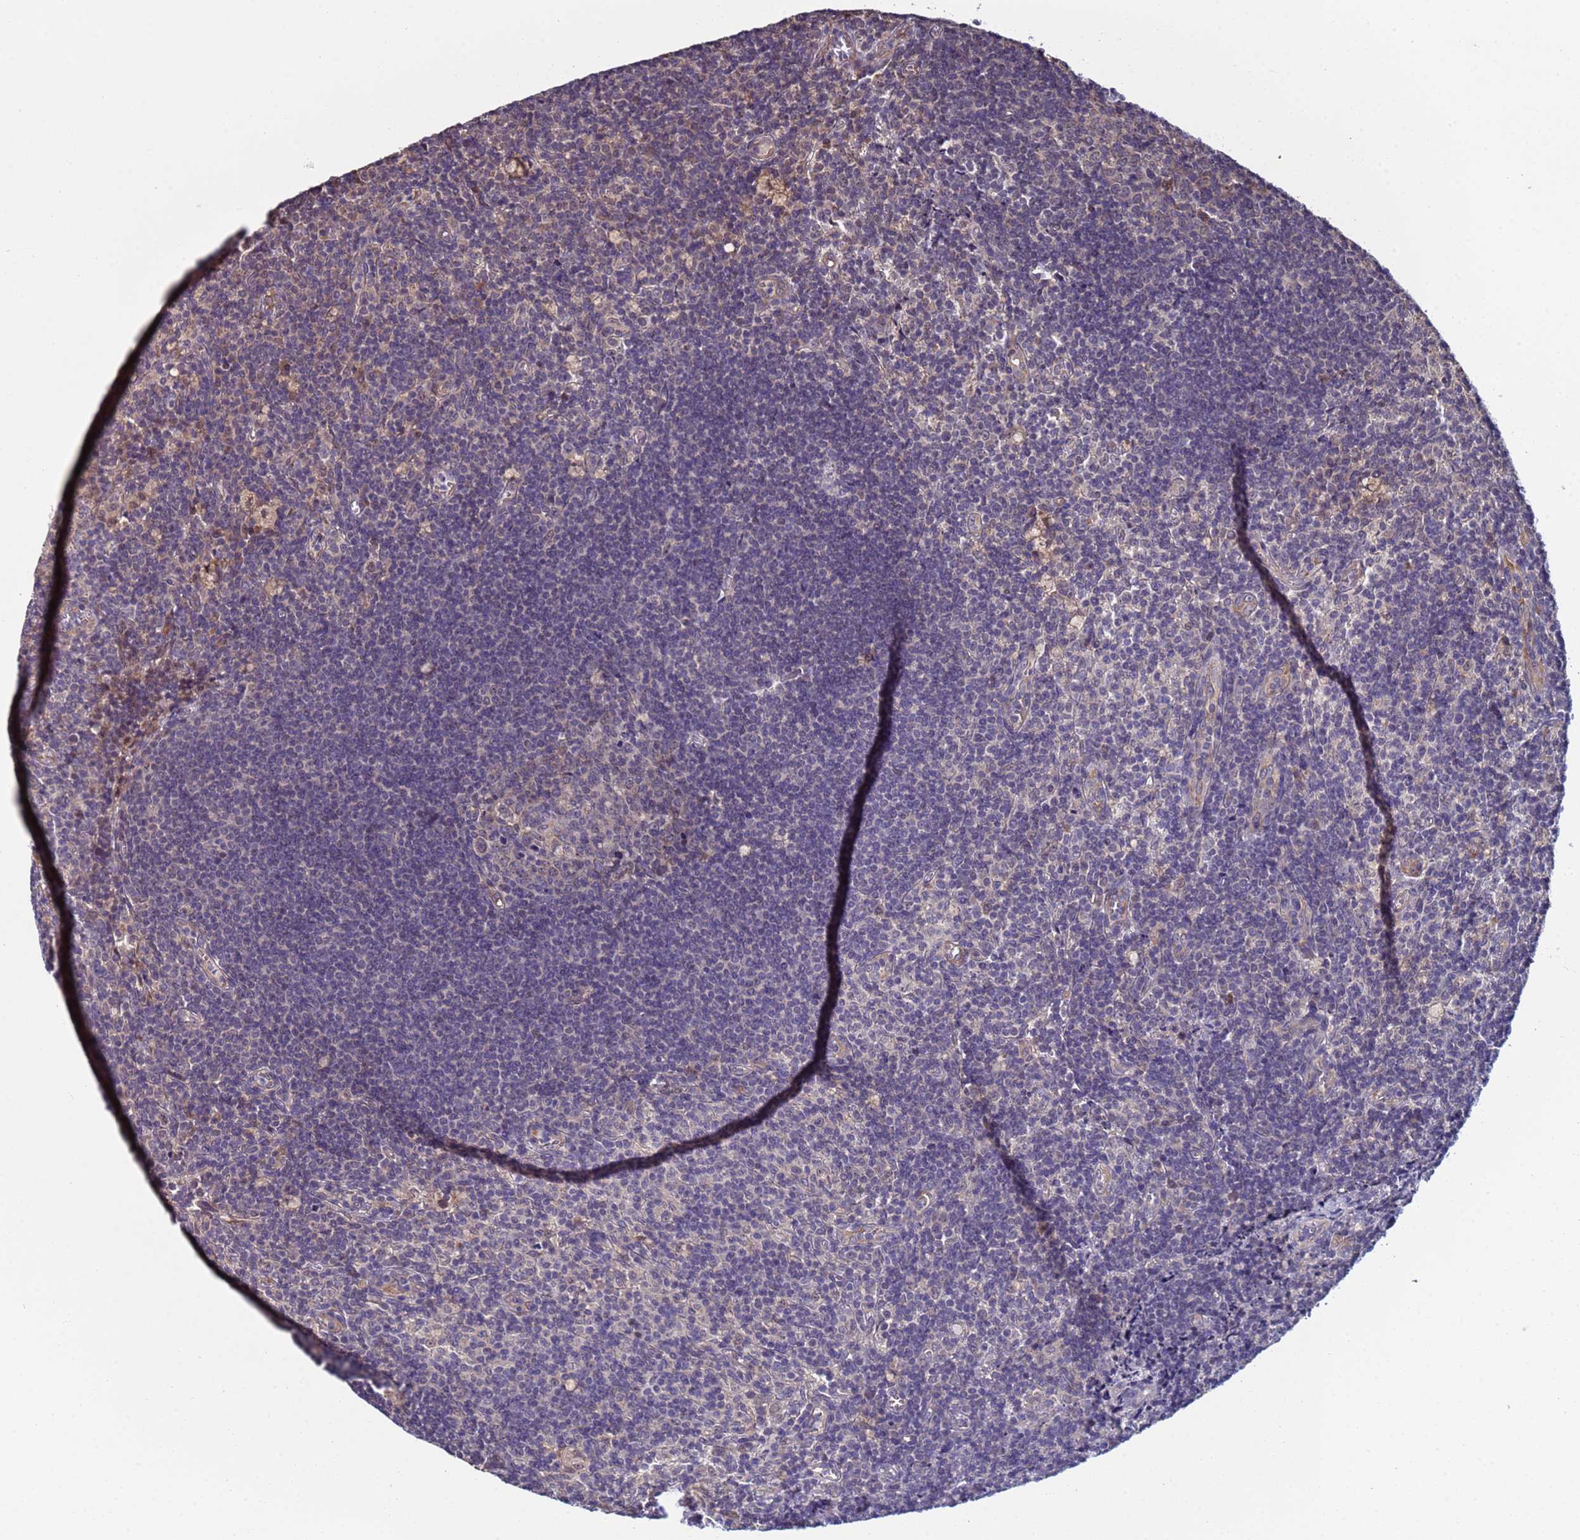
{"staining": {"intensity": "negative", "quantity": "none", "location": "none"}, "tissue": "lymph node", "cell_type": "Germinal center cells", "image_type": "normal", "snomed": [{"axis": "morphology", "description": "Normal tissue, NOS"}, {"axis": "topography", "description": "Lymph node"}], "caption": "Immunohistochemistry (IHC) of normal human lymph node exhibits no positivity in germinal center cells. Brightfield microscopy of immunohistochemistry (IHC) stained with DAB (3,3'-diaminobenzidine) (brown) and hematoxylin (blue), captured at high magnification.", "gene": "CLHC1", "patient": {"sex": "male", "age": 69}}